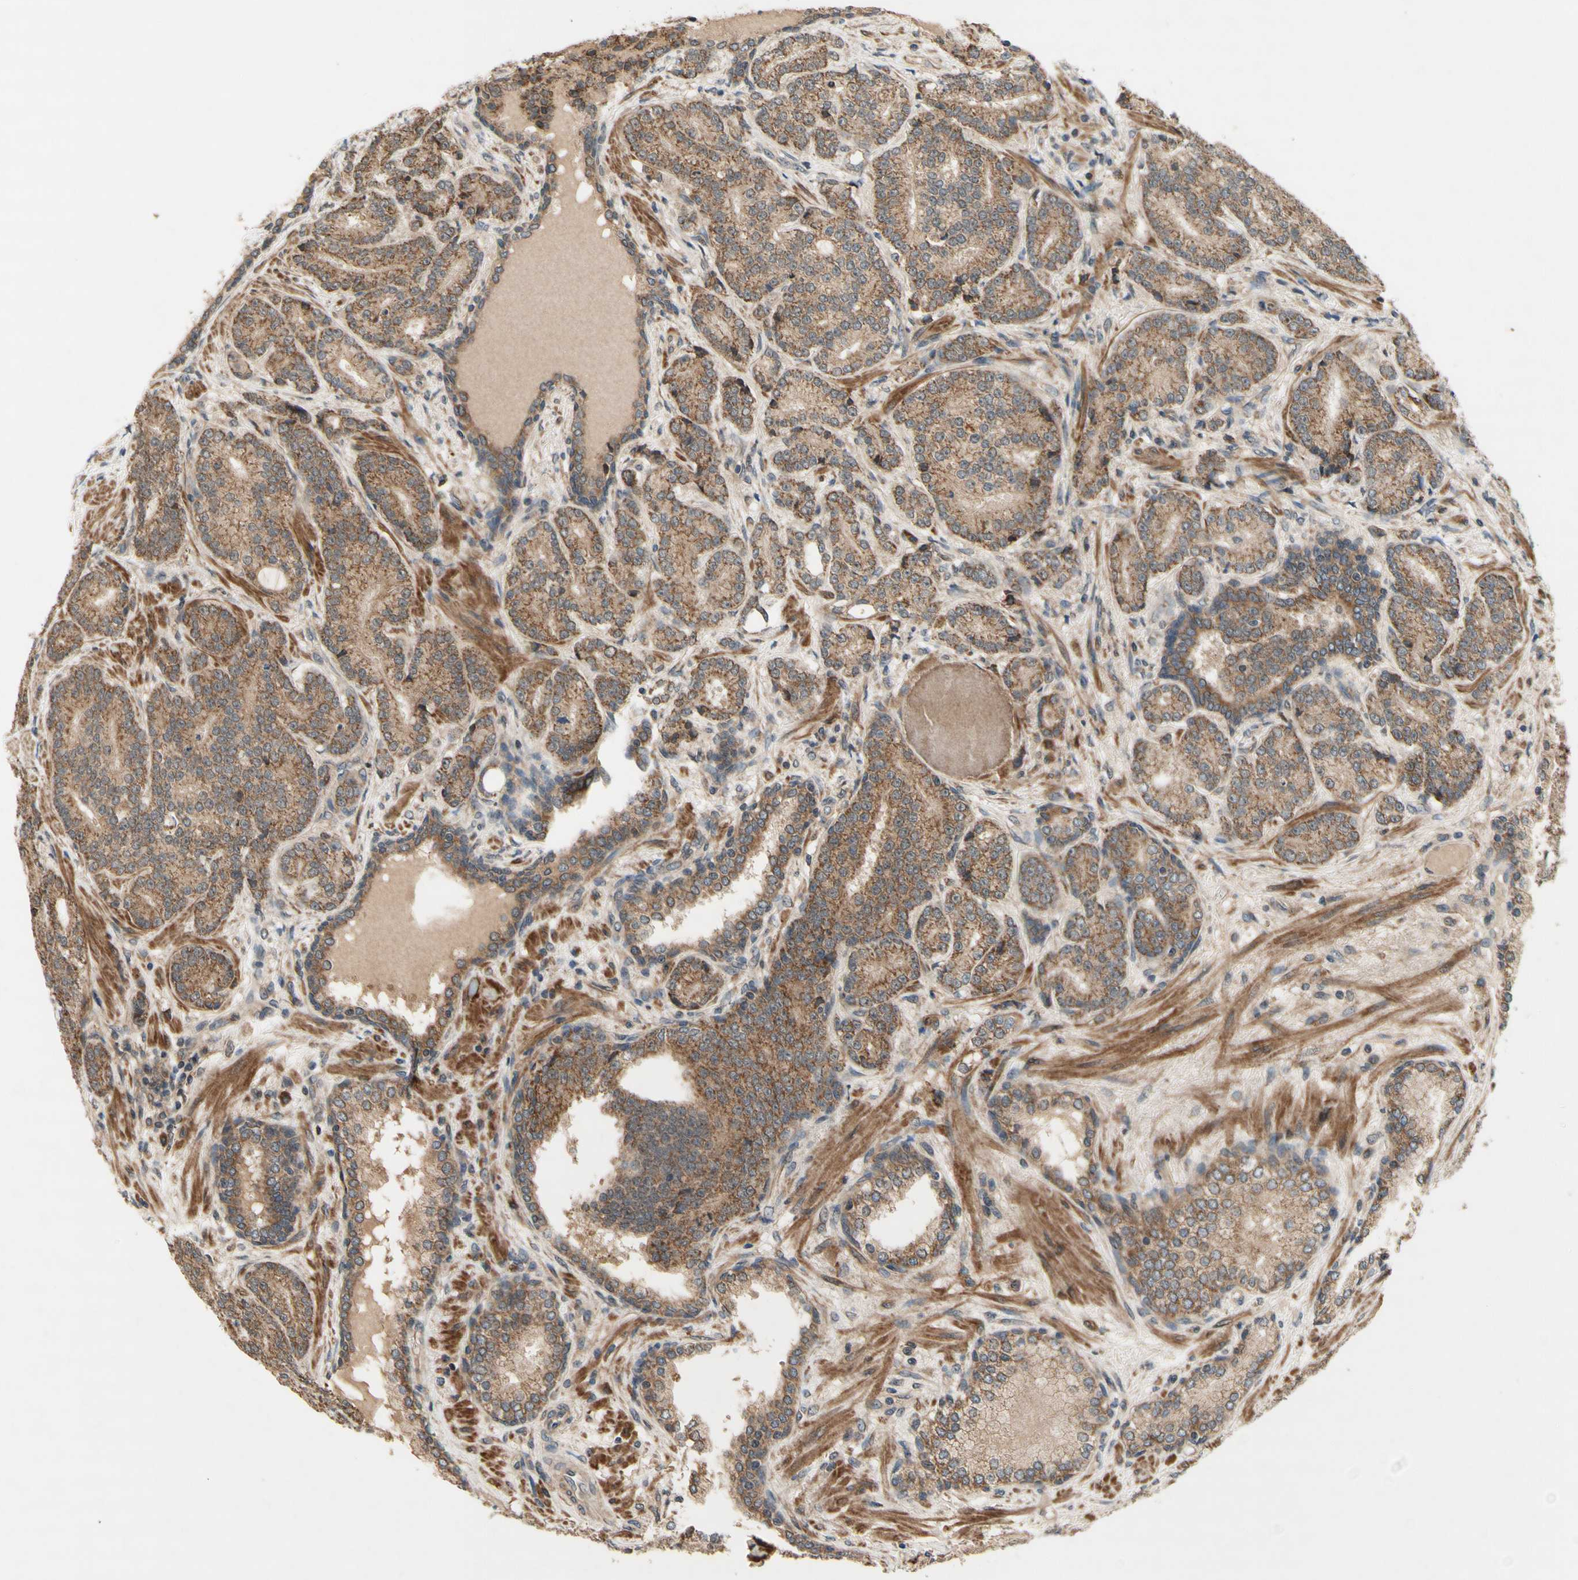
{"staining": {"intensity": "moderate", "quantity": ">75%", "location": "cytoplasmic/membranous"}, "tissue": "prostate cancer", "cell_type": "Tumor cells", "image_type": "cancer", "snomed": [{"axis": "morphology", "description": "Adenocarcinoma, High grade"}, {"axis": "topography", "description": "Prostate"}], "caption": "Prostate cancer stained with immunohistochemistry (IHC) shows moderate cytoplasmic/membranous staining in about >75% of tumor cells.", "gene": "DDOST", "patient": {"sex": "male", "age": 61}}